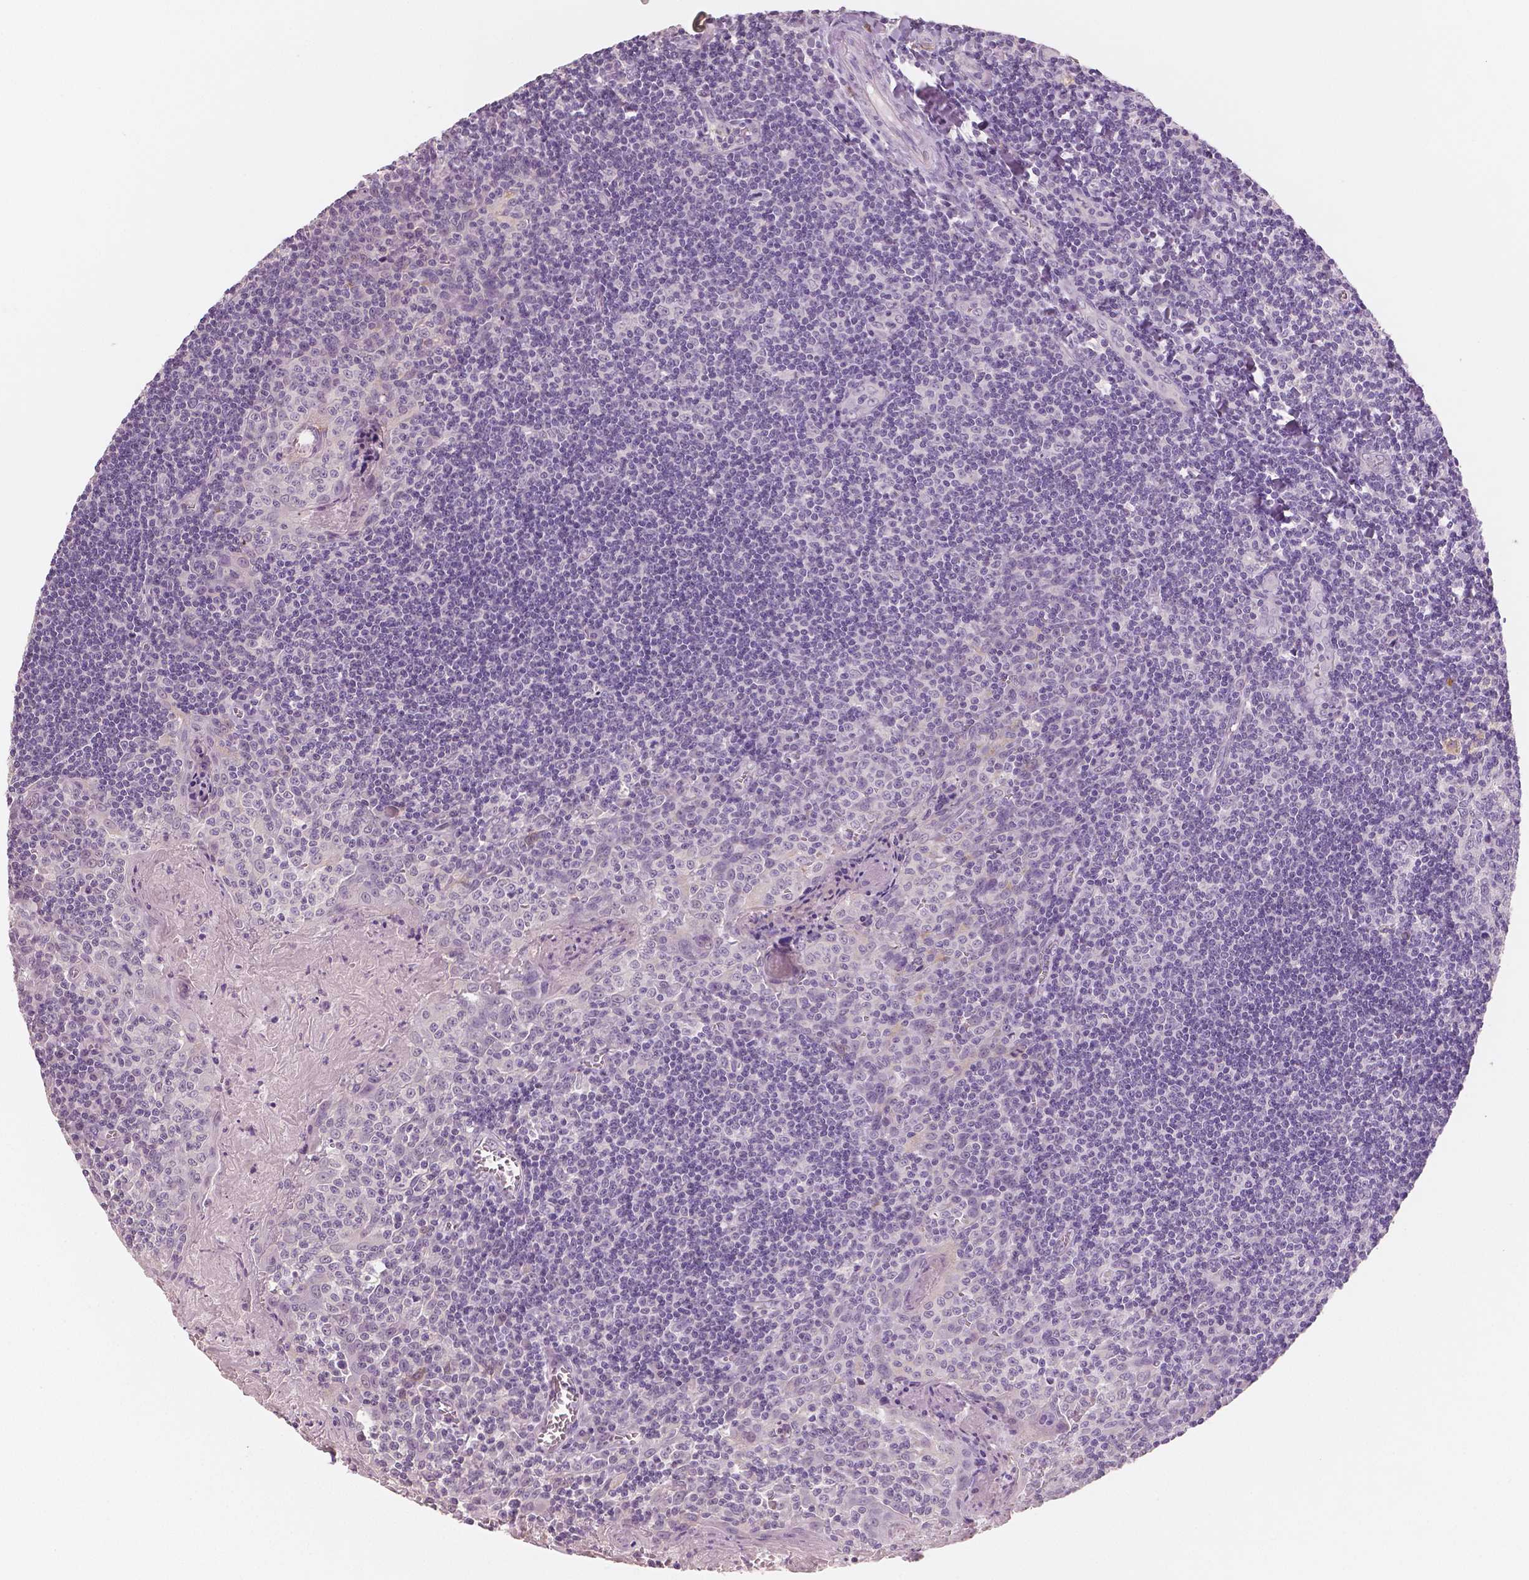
{"staining": {"intensity": "negative", "quantity": "none", "location": "none"}, "tissue": "tonsil", "cell_type": "Germinal center cells", "image_type": "normal", "snomed": [{"axis": "morphology", "description": "Normal tissue, NOS"}, {"axis": "morphology", "description": "Inflammation, NOS"}, {"axis": "topography", "description": "Tonsil"}], "caption": "Immunohistochemical staining of unremarkable tonsil shows no significant positivity in germinal center cells. The staining was performed using DAB to visualize the protein expression in brown, while the nuclei were stained in blue with hematoxylin (Magnification: 20x).", "gene": "KIT", "patient": {"sex": "female", "age": 31}}